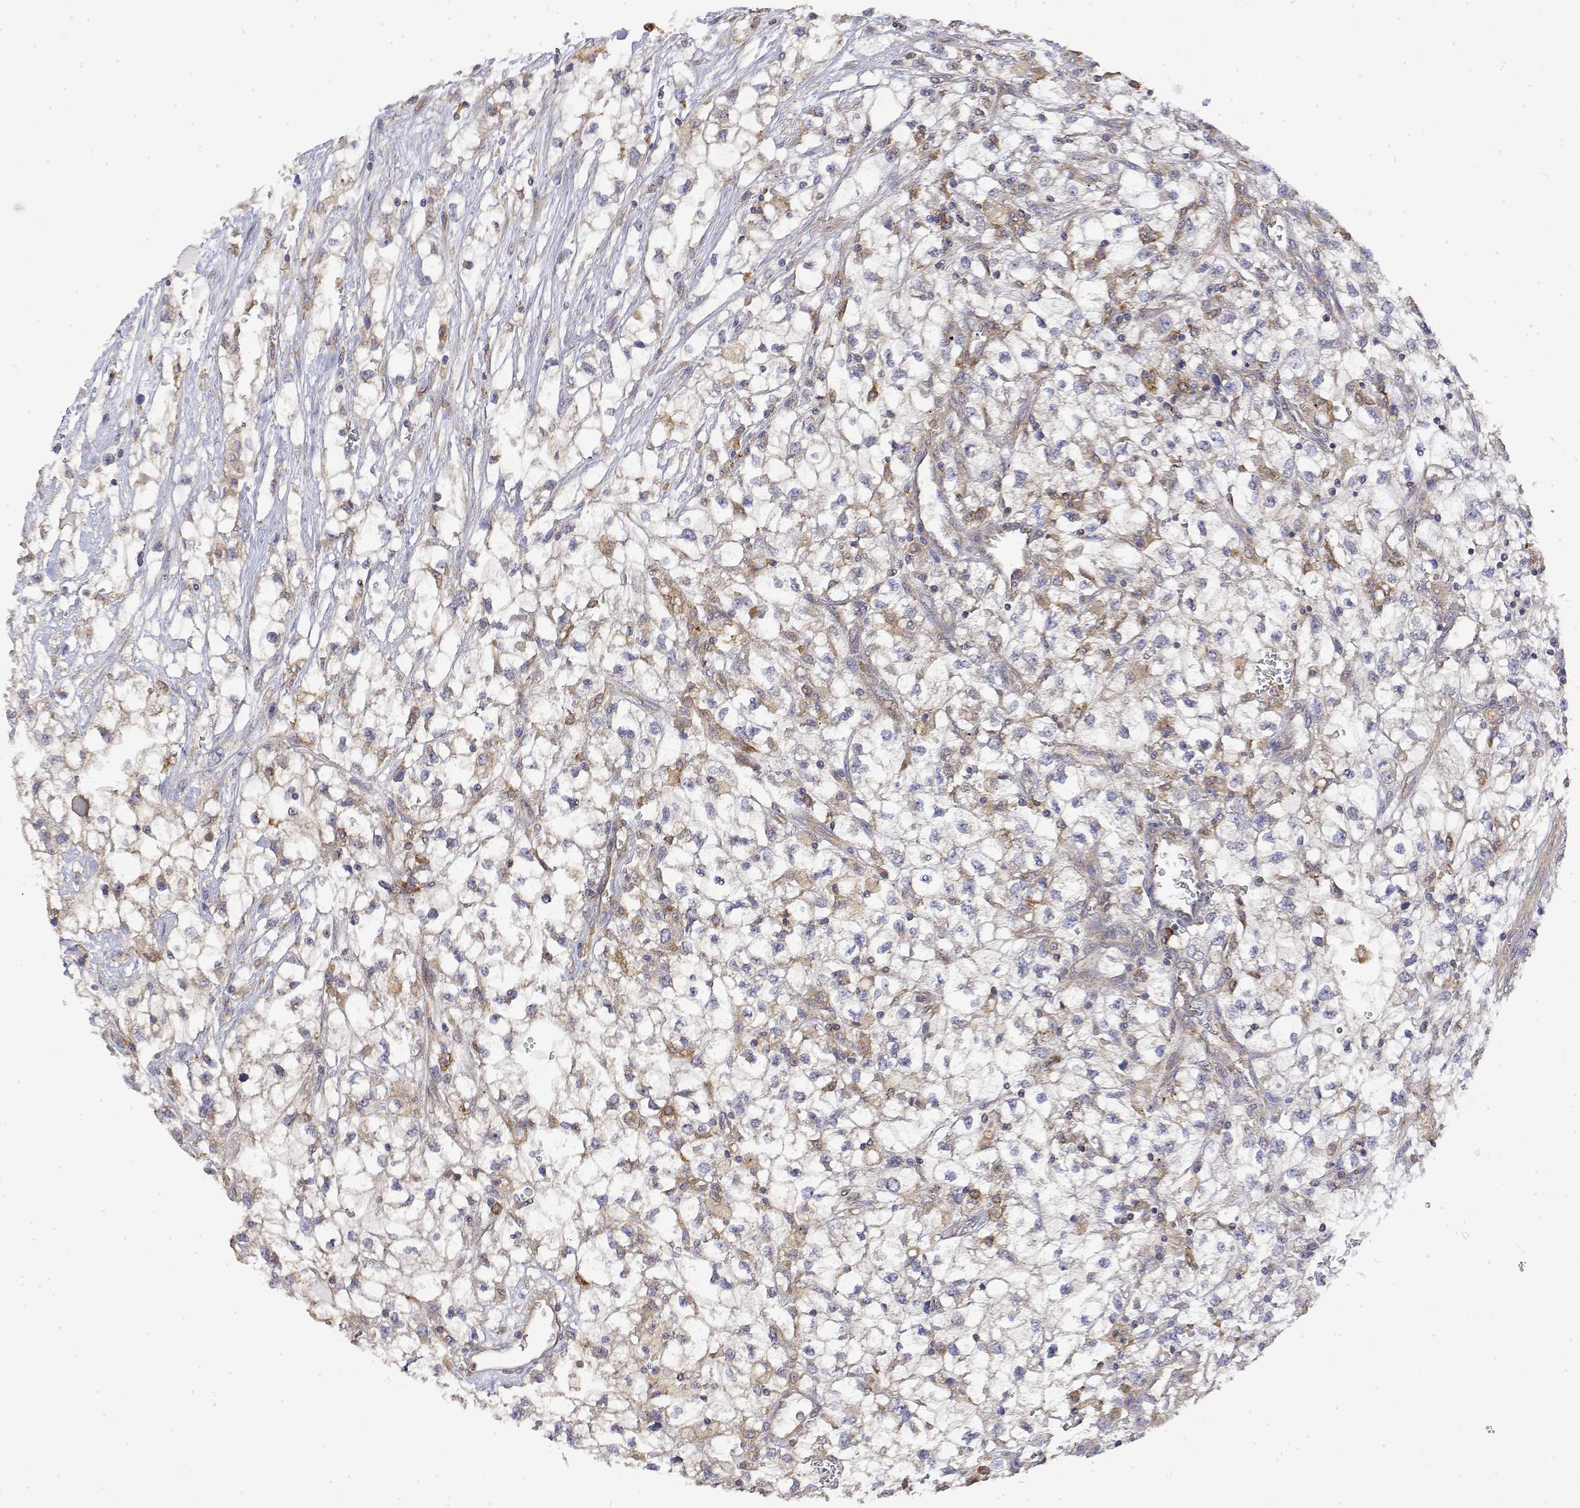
{"staining": {"intensity": "negative", "quantity": "none", "location": "none"}, "tissue": "renal cancer", "cell_type": "Tumor cells", "image_type": "cancer", "snomed": [{"axis": "morphology", "description": "Adenocarcinoma, NOS"}, {"axis": "topography", "description": "Kidney"}], "caption": "DAB immunohistochemical staining of renal cancer exhibits no significant positivity in tumor cells. Brightfield microscopy of IHC stained with DAB (brown) and hematoxylin (blue), captured at high magnification.", "gene": "PACSIN2", "patient": {"sex": "male", "age": 59}}